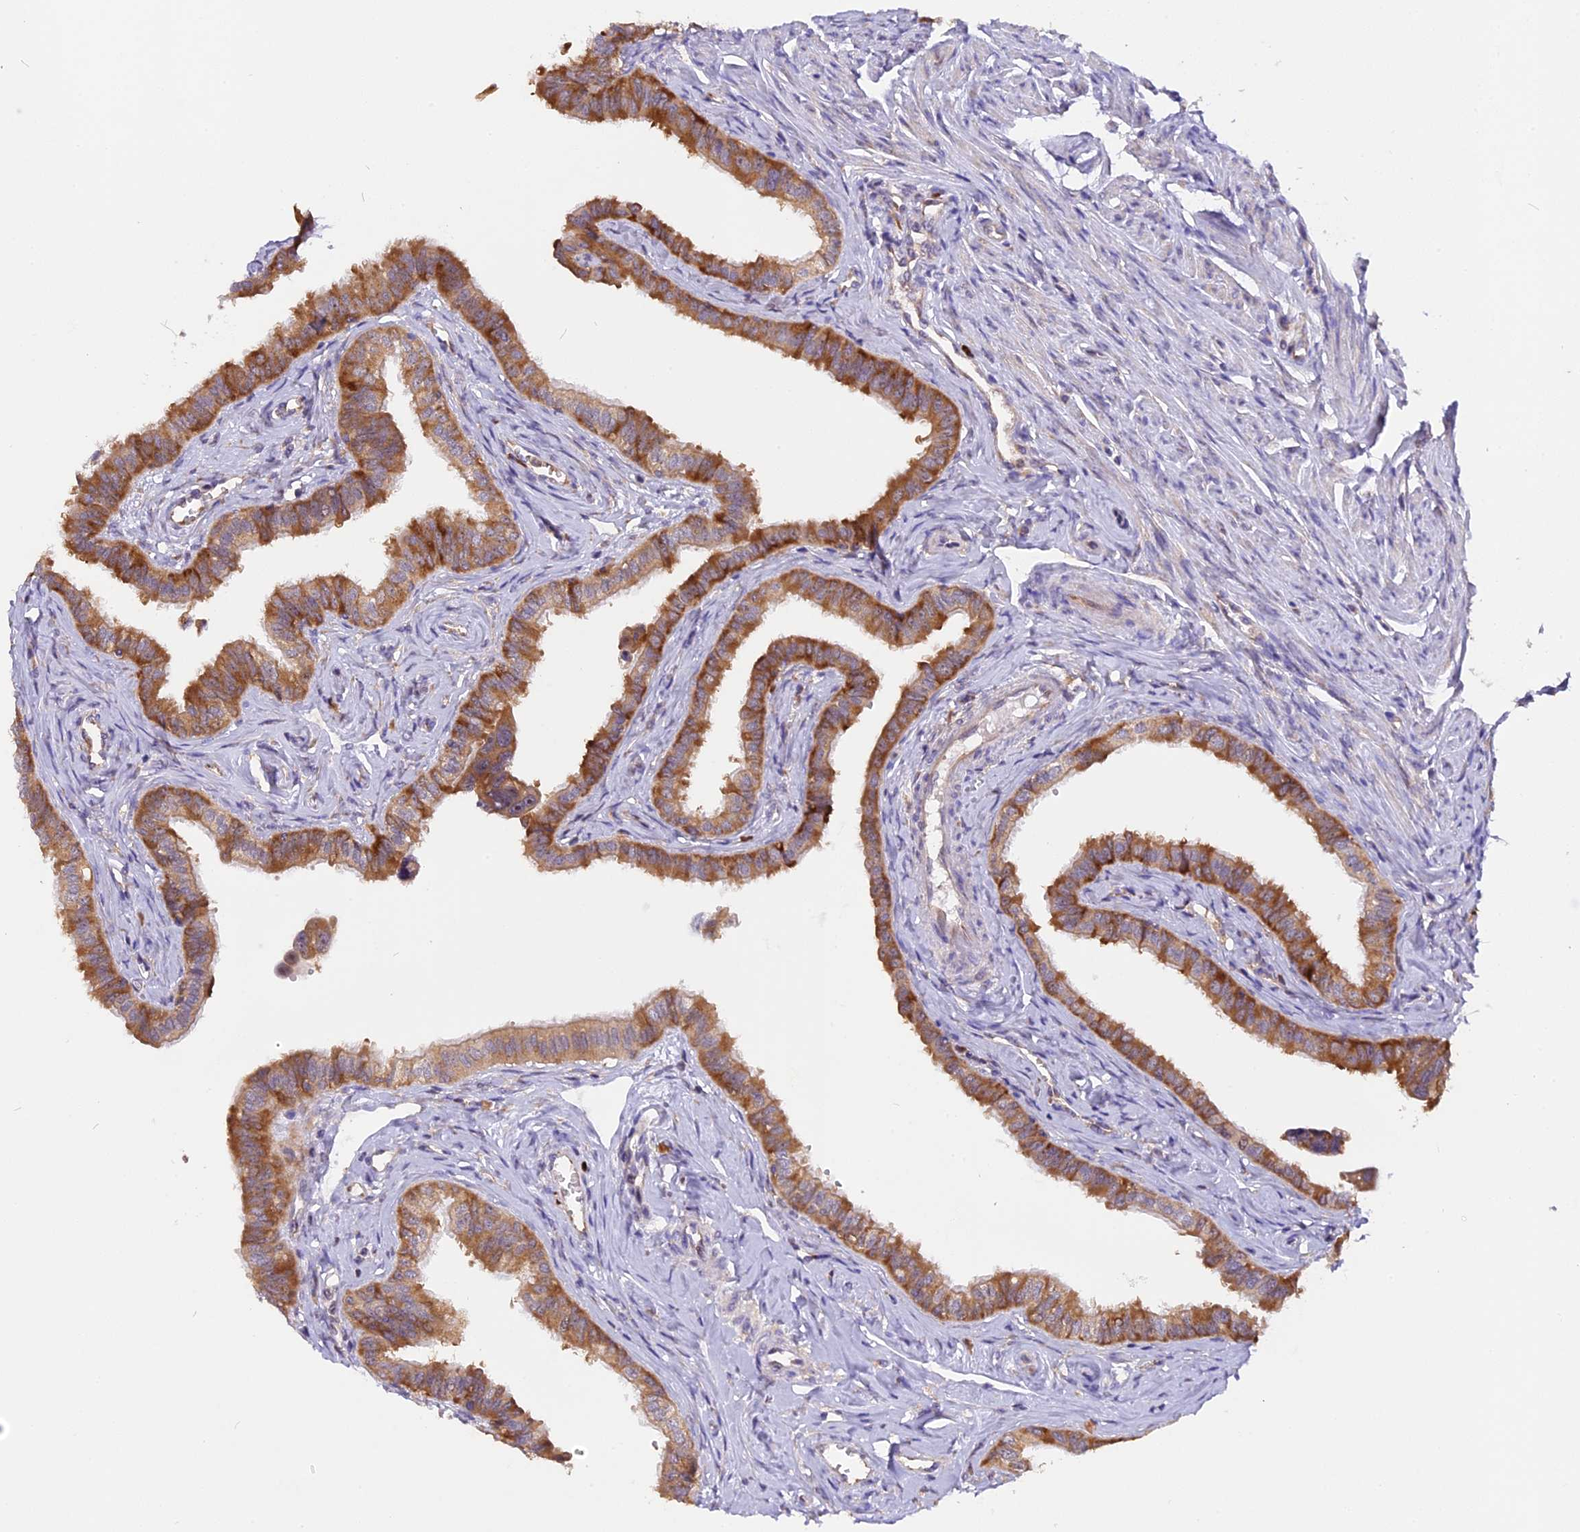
{"staining": {"intensity": "strong", "quantity": ">75%", "location": "cytoplasmic/membranous"}, "tissue": "fallopian tube", "cell_type": "Glandular cells", "image_type": "normal", "snomed": [{"axis": "morphology", "description": "Normal tissue, NOS"}, {"axis": "morphology", "description": "Carcinoma, NOS"}, {"axis": "topography", "description": "Fallopian tube"}, {"axis": "topography", "description": "Ovary"}], "caption": "IHC of normal fallopian tube exhibits high levels of strong cytoplasmic/membranous staining in approximately >75% of glandular cells.", "gene": "GNPTAB", "patient": {"sex": "female", "age": 59}}